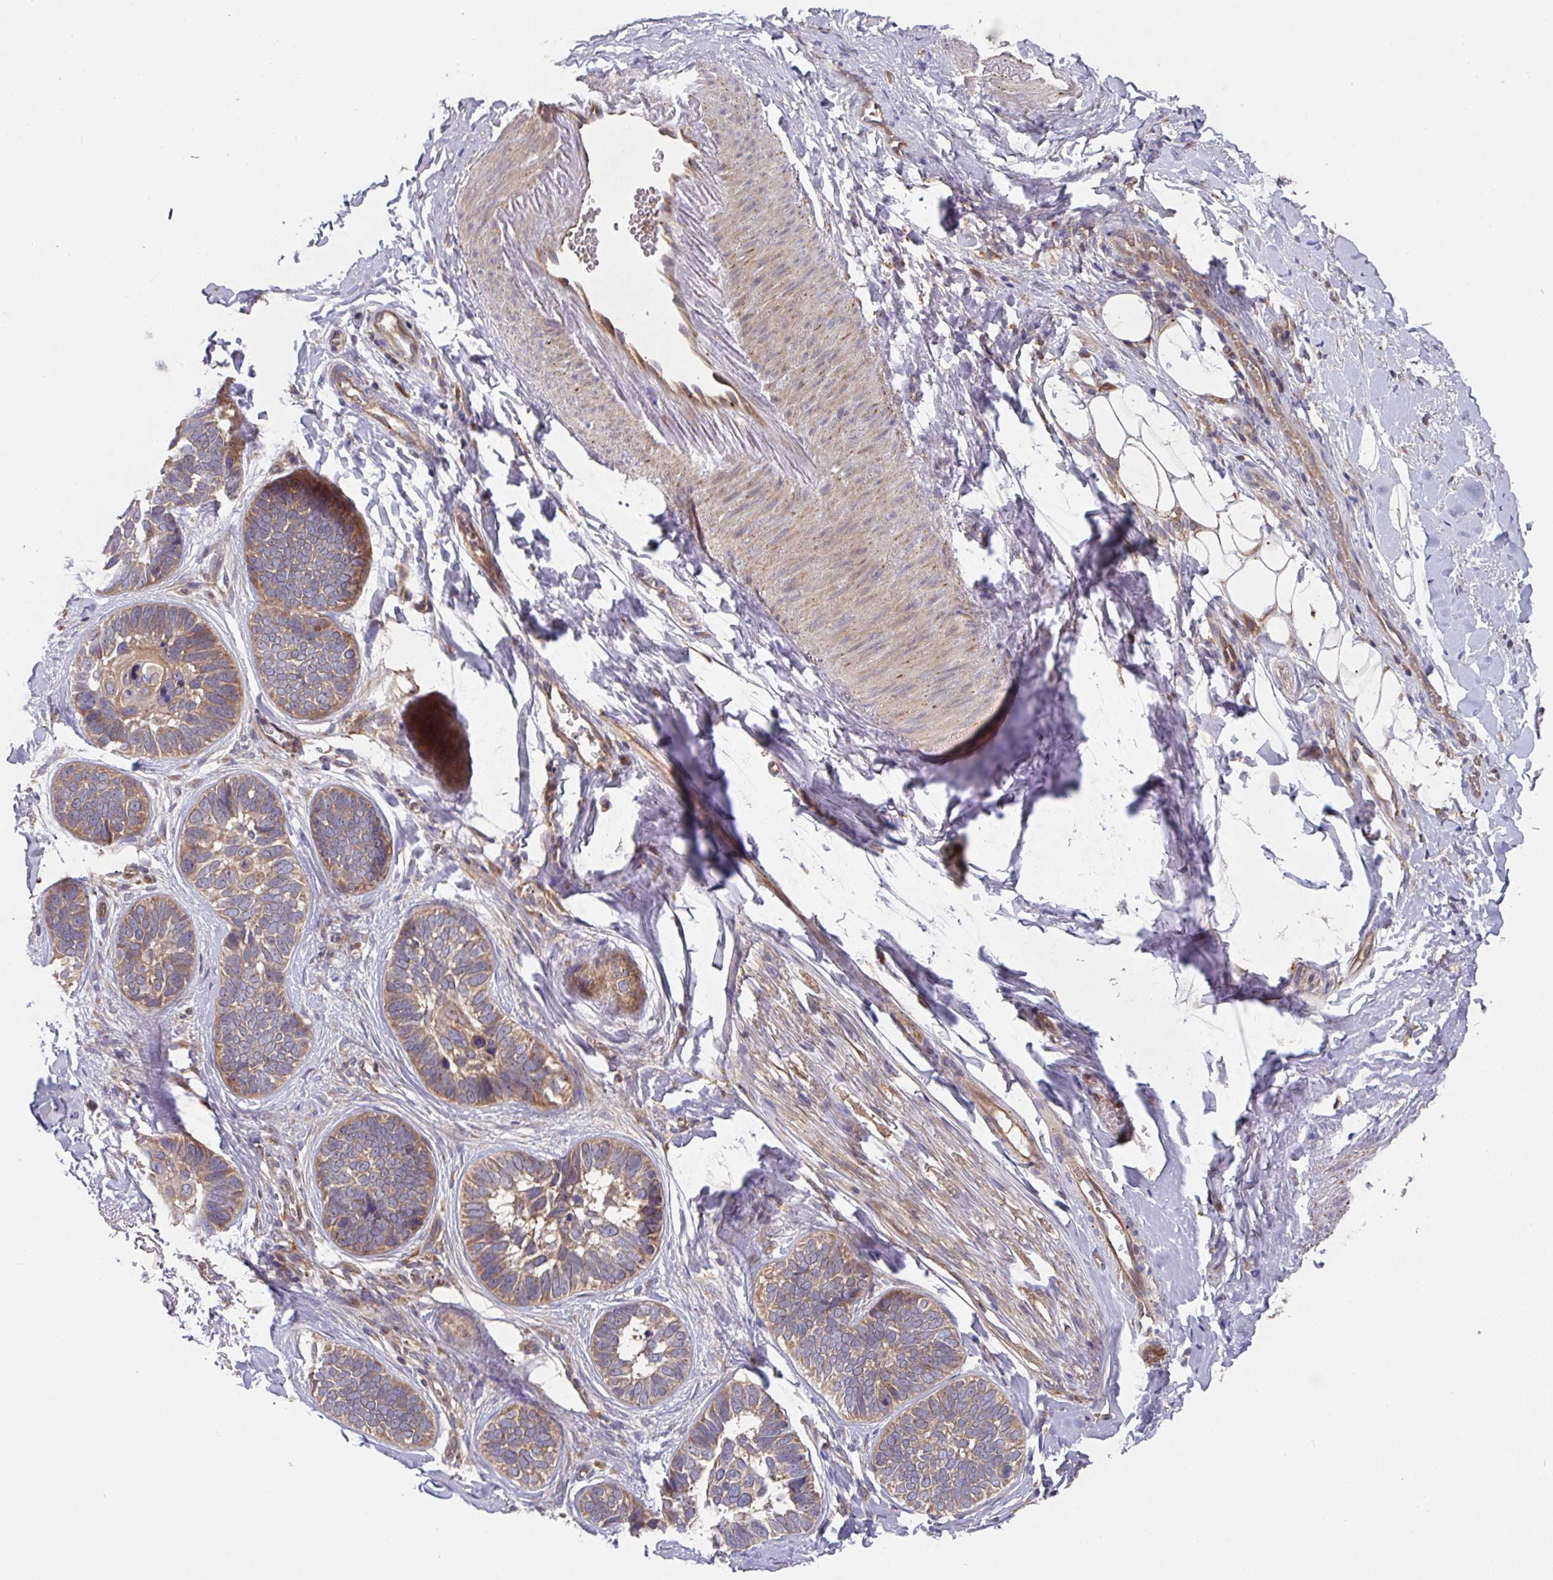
{"staining": {"intensity": "moderate", "quantity": ">75%", "location": "cytoplasmic/membranous"}, "tissue": "skin cancer", "cell_type": "Tumor cells", "image_type": "cancer", "snomed": [{"axis": "morphology", "description": "Basal cell carcinoma"}, {"axis": "topography", "description": "Skin"}], "caption": "Tumor cells show medium levels of moderate cytoplasmic/membranous staining in approximately >75% of cells in human basal cell carcinoma (skin).", "gene": "TRIM14", "patient": {"sex": "male", "age": 62}}